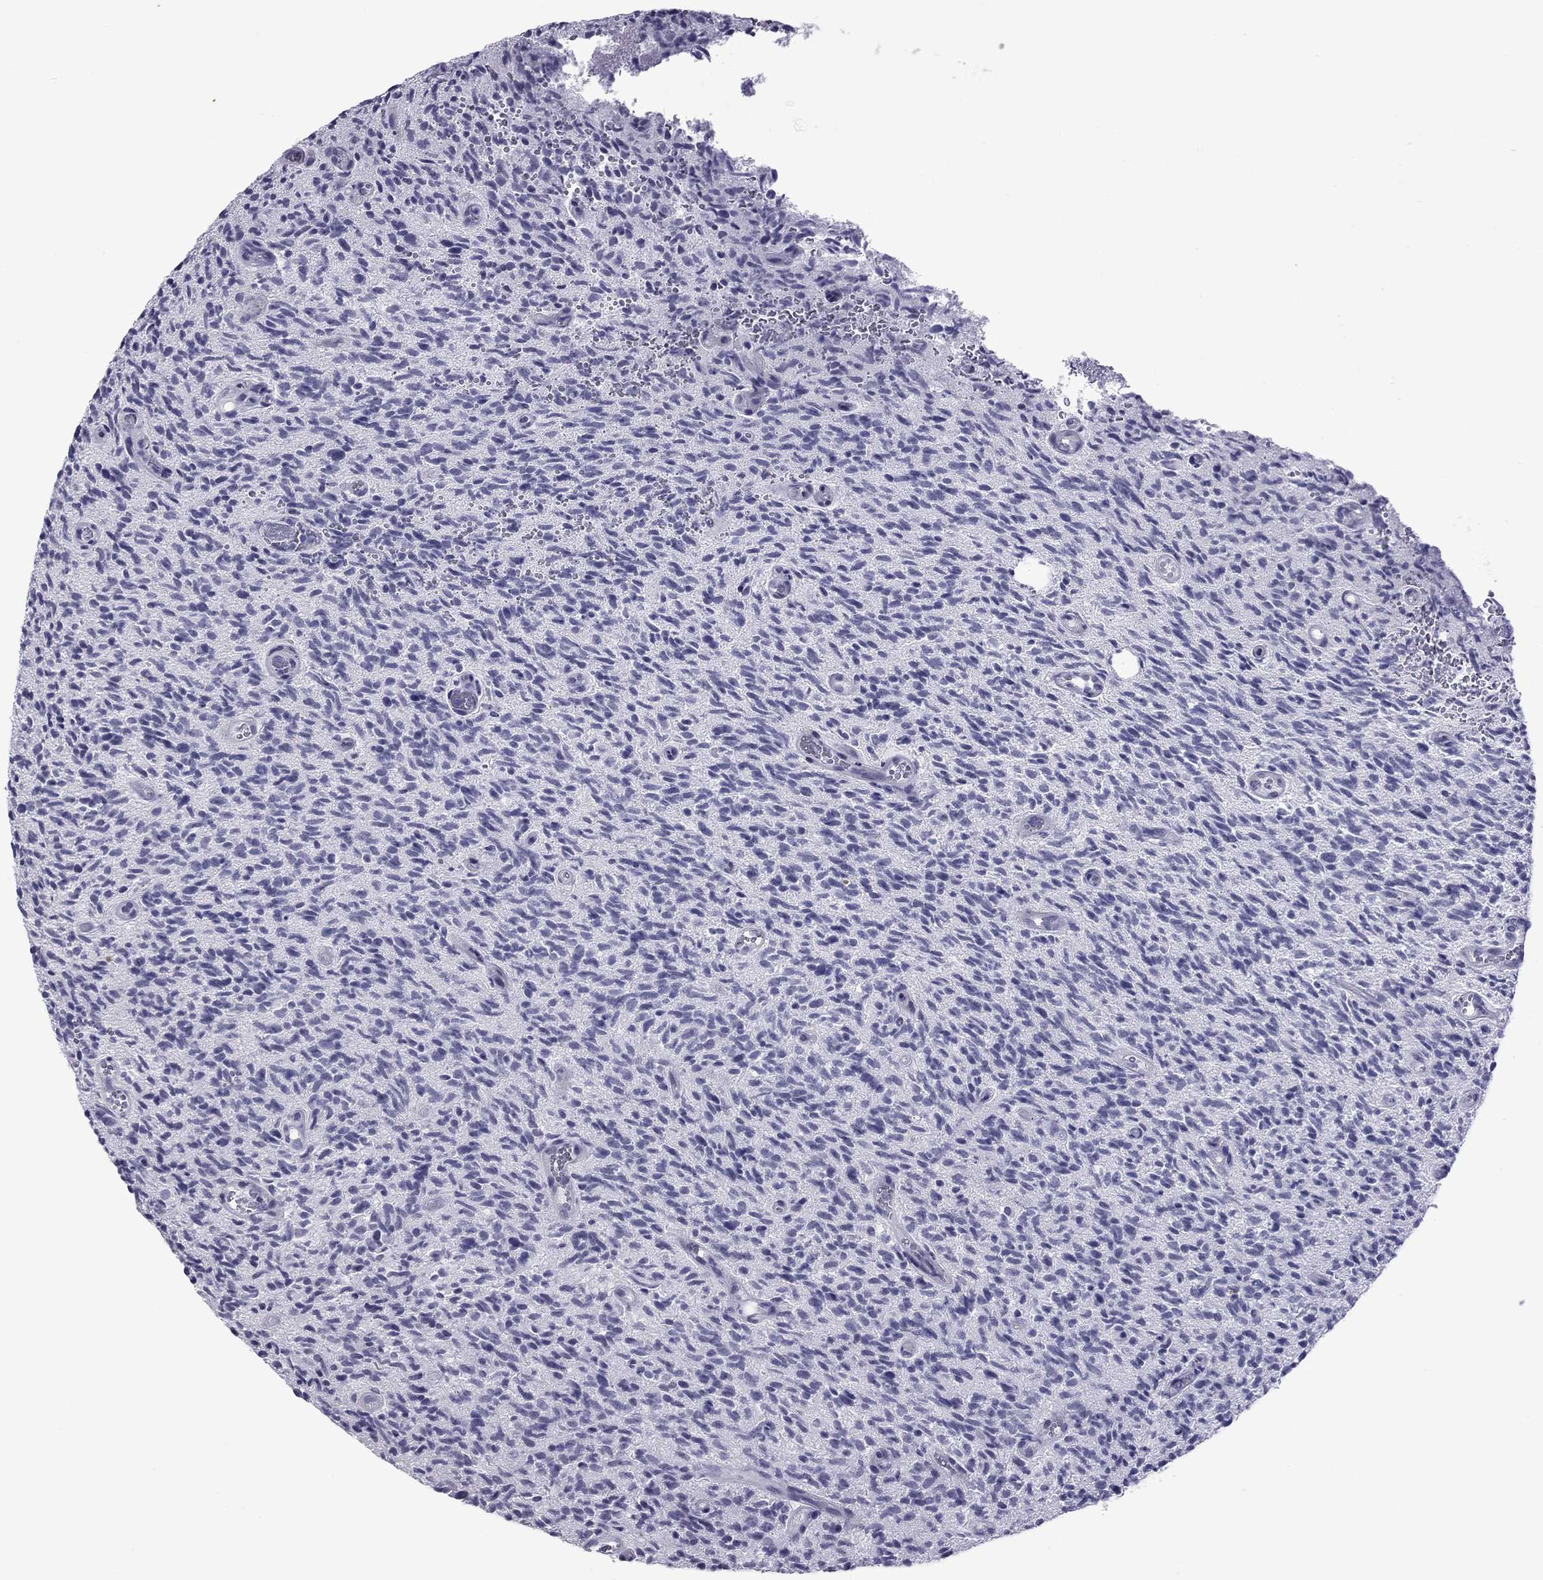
{"staining": {"intensity": "negative", "quantity": "none", "location": "none"}, "tissue": "glioma", "cell_type": "Tumor cells", "image_type": "cancer", "snomed": [{"axis": "morphology", "description": "Glioma, malignant, High grade"}, {"axis": "topography", "description": "Brain"}], "caption": "Immunohistochemistry image of neoplastic tissue: glioma stained with DAB demonstrates no significant protein staining in tumor cells.", "gene": "PPP1R3A", "patient": {"sex": "male", "age": 64}}